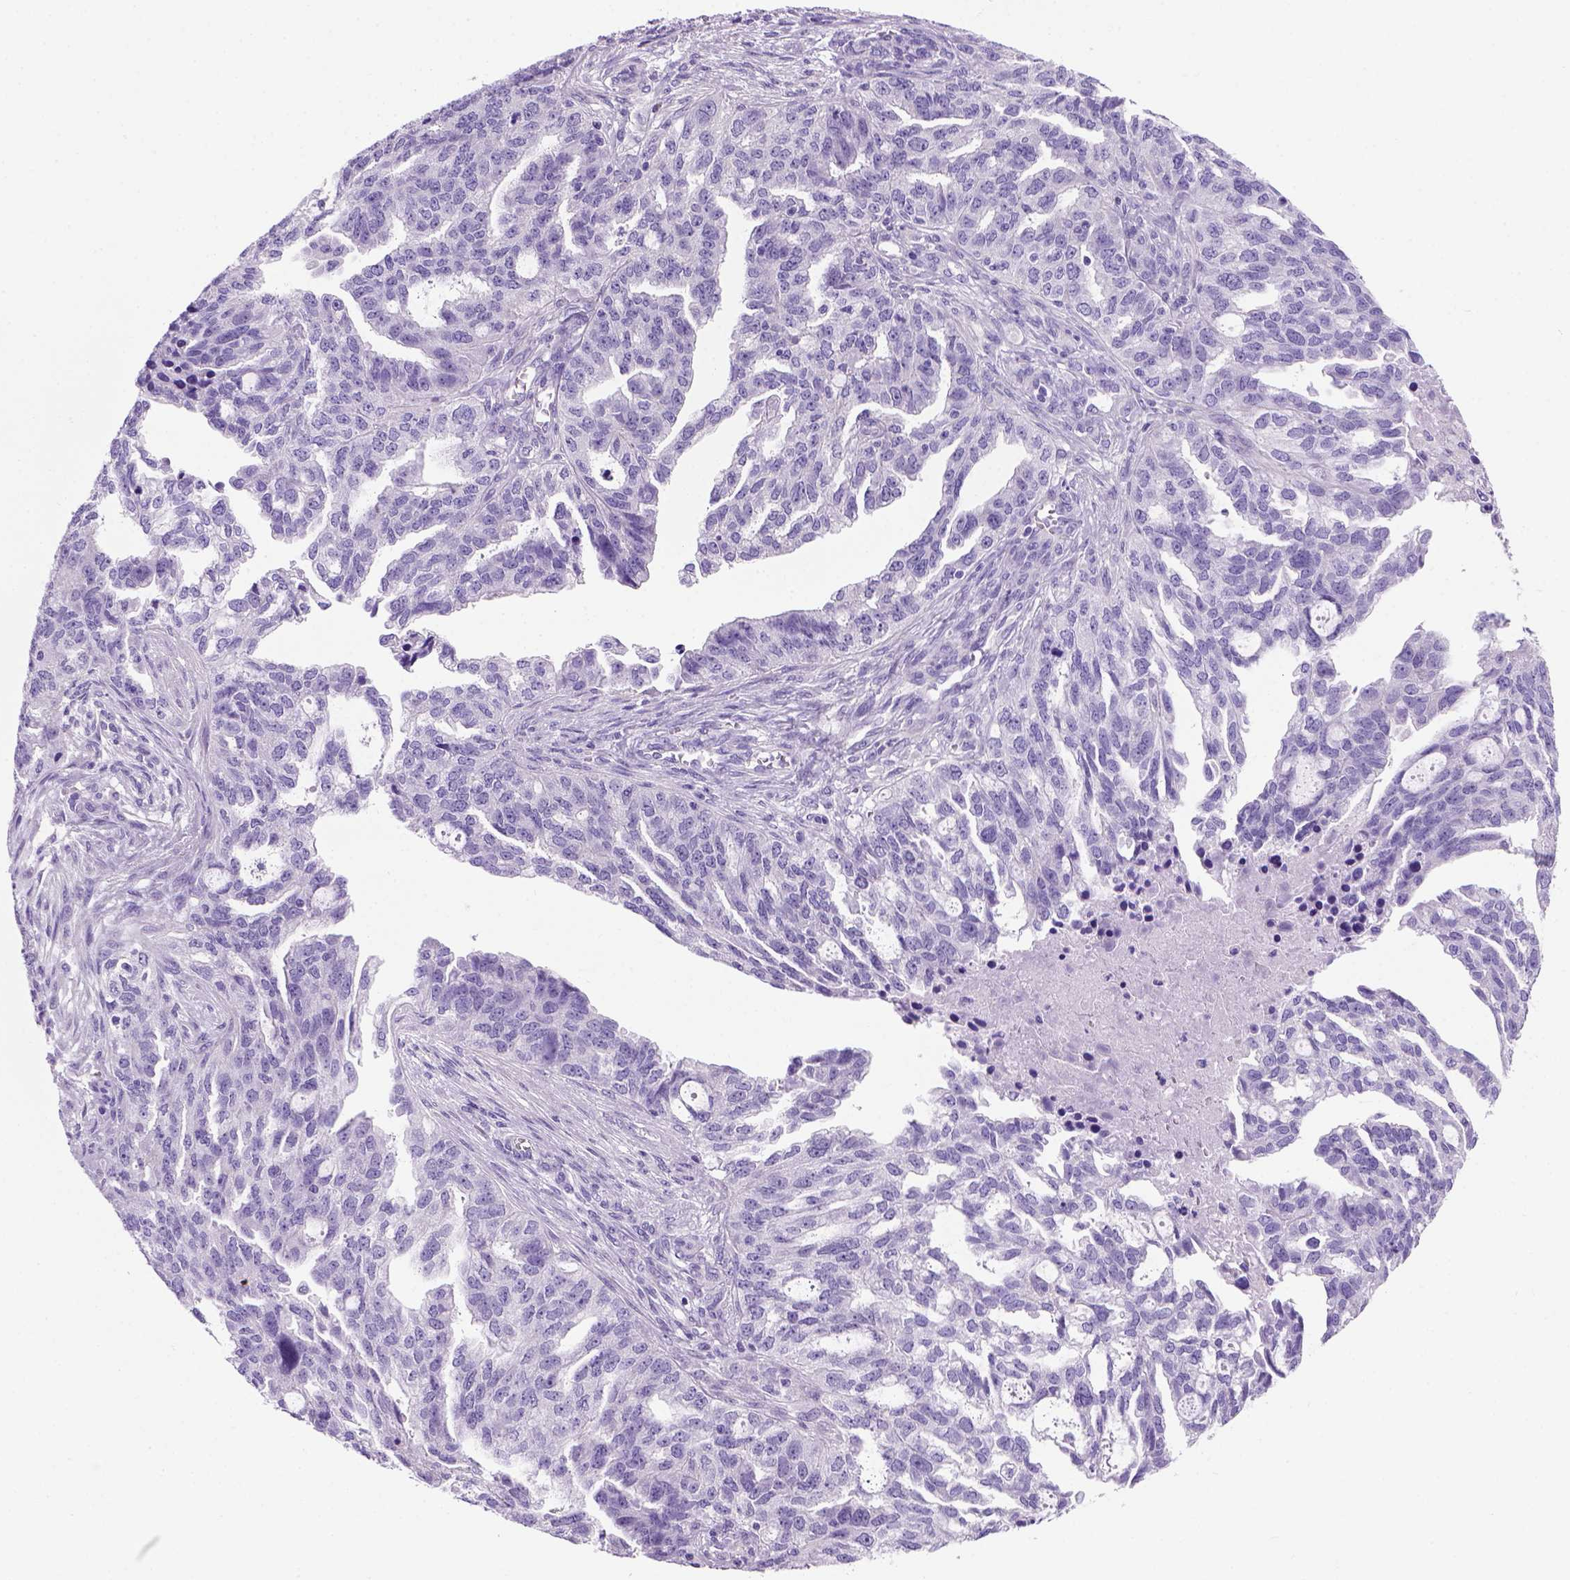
{"staining": {"intensity": "negative", "quantity": "none", "location": "none"}, "tissue": "ovarian cancer", "cell_type": "Tumor cells", "image_type": "cancer", "snomed": [{"axis": "morphology", "description": "Cystadenocarcinoma, serous, NOS"}, {"axis": "topography", "description": "Ovary"}], "caption": "Tumor cells show no significant protein staining in ovarian serous cystadenocarcinoma.", "gene": "ARHGEF33", "patient": {"sex": "female", "age": 51}}